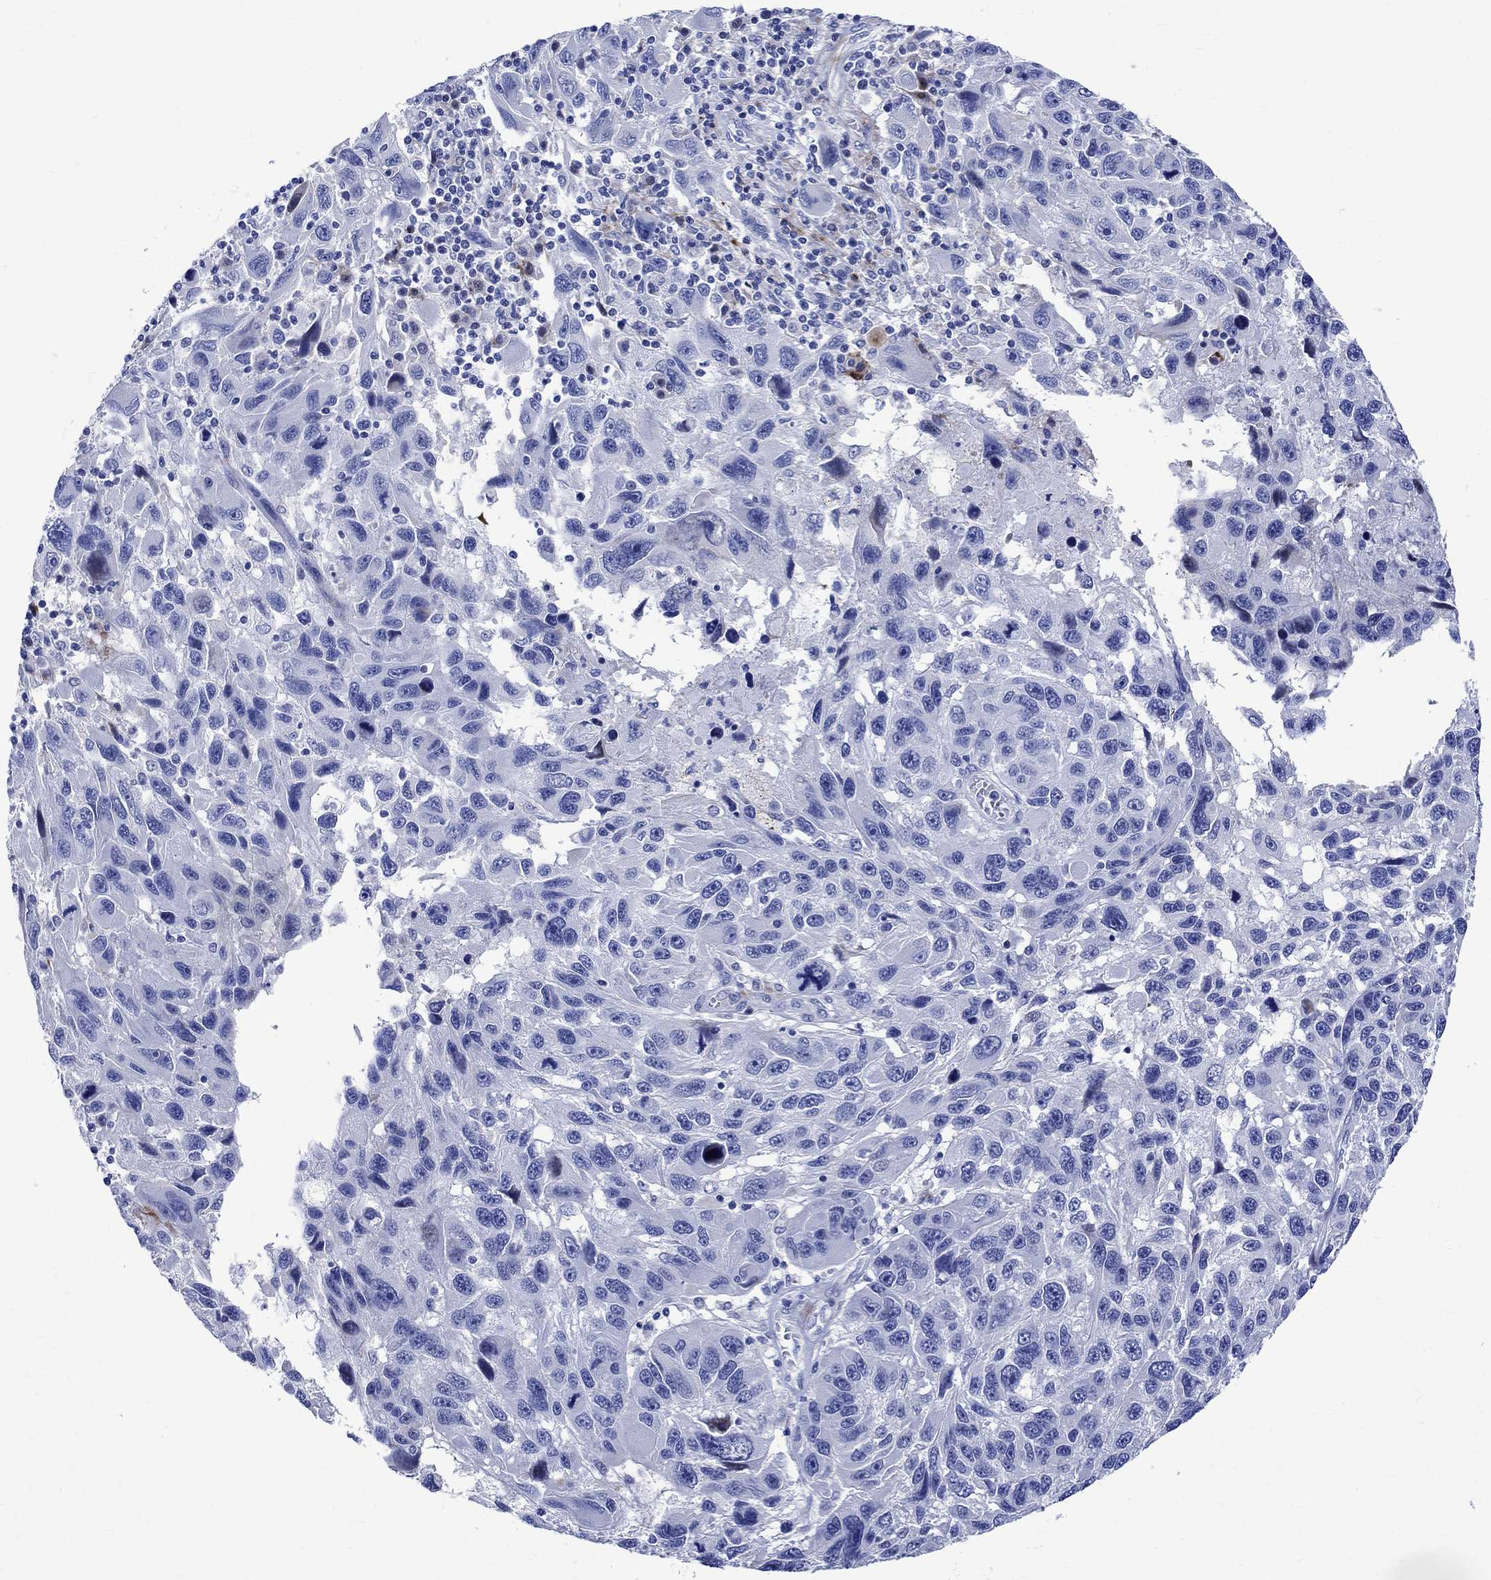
{"staining": {"intensity": "negative", "quantity": "none", "location": "none"}, "tissue": "melanoma", "cell_type": "Tumor cells", "image_type": "cancer", "snomed": [{"axis": "morphology", "description": "Malignant melanoma, NOS"}, {"axis": "topography", "description": "Skin"}], "caption": "This is an IHC histopathology image of malignant melanoma. There is no expression in tumor cells.", "gene": "PARVB", "patient": {"sex": "male", "age": 53}}